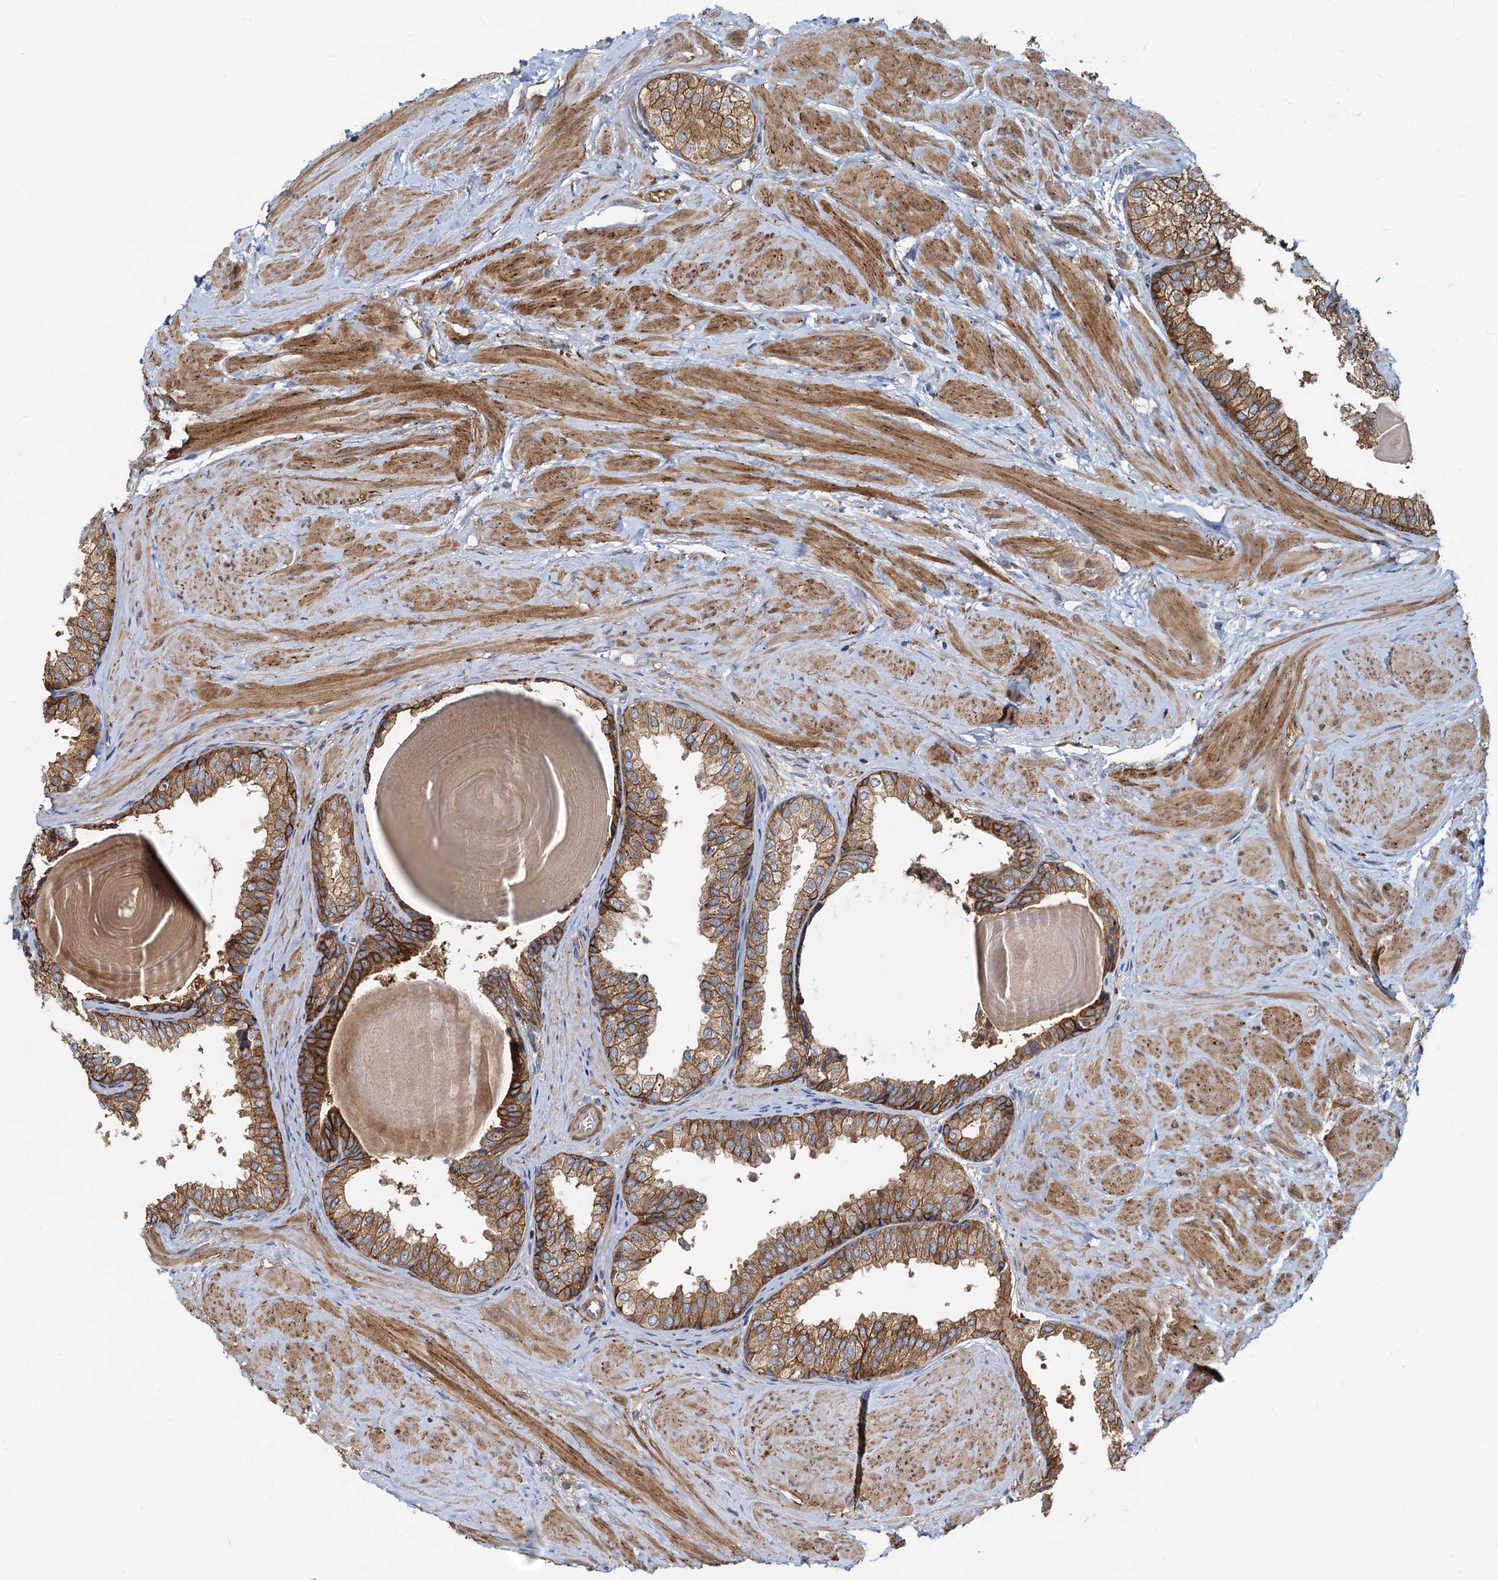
{"staining": {"intensity": "strong", "quantity": ">75%", "location": "cytoplasmic/membranous"}, "tissue": "prostate", "cell_type": "Glandular cells", "image_type": "normal", "snomed": [{"axis": "morphology", "description": "Normal tissue, NOS"}, {"axis": "topography", "description": "Prostate"}], "caption": "A high-resolution micrograph shows immunohistochemistry staining of benign prostate, which demonstrates strong cytoplasmic/membranous positivity in about >75% of glandular cells.", "gene": "LNX2", "patient": {"sex": "male", "age": 48}}